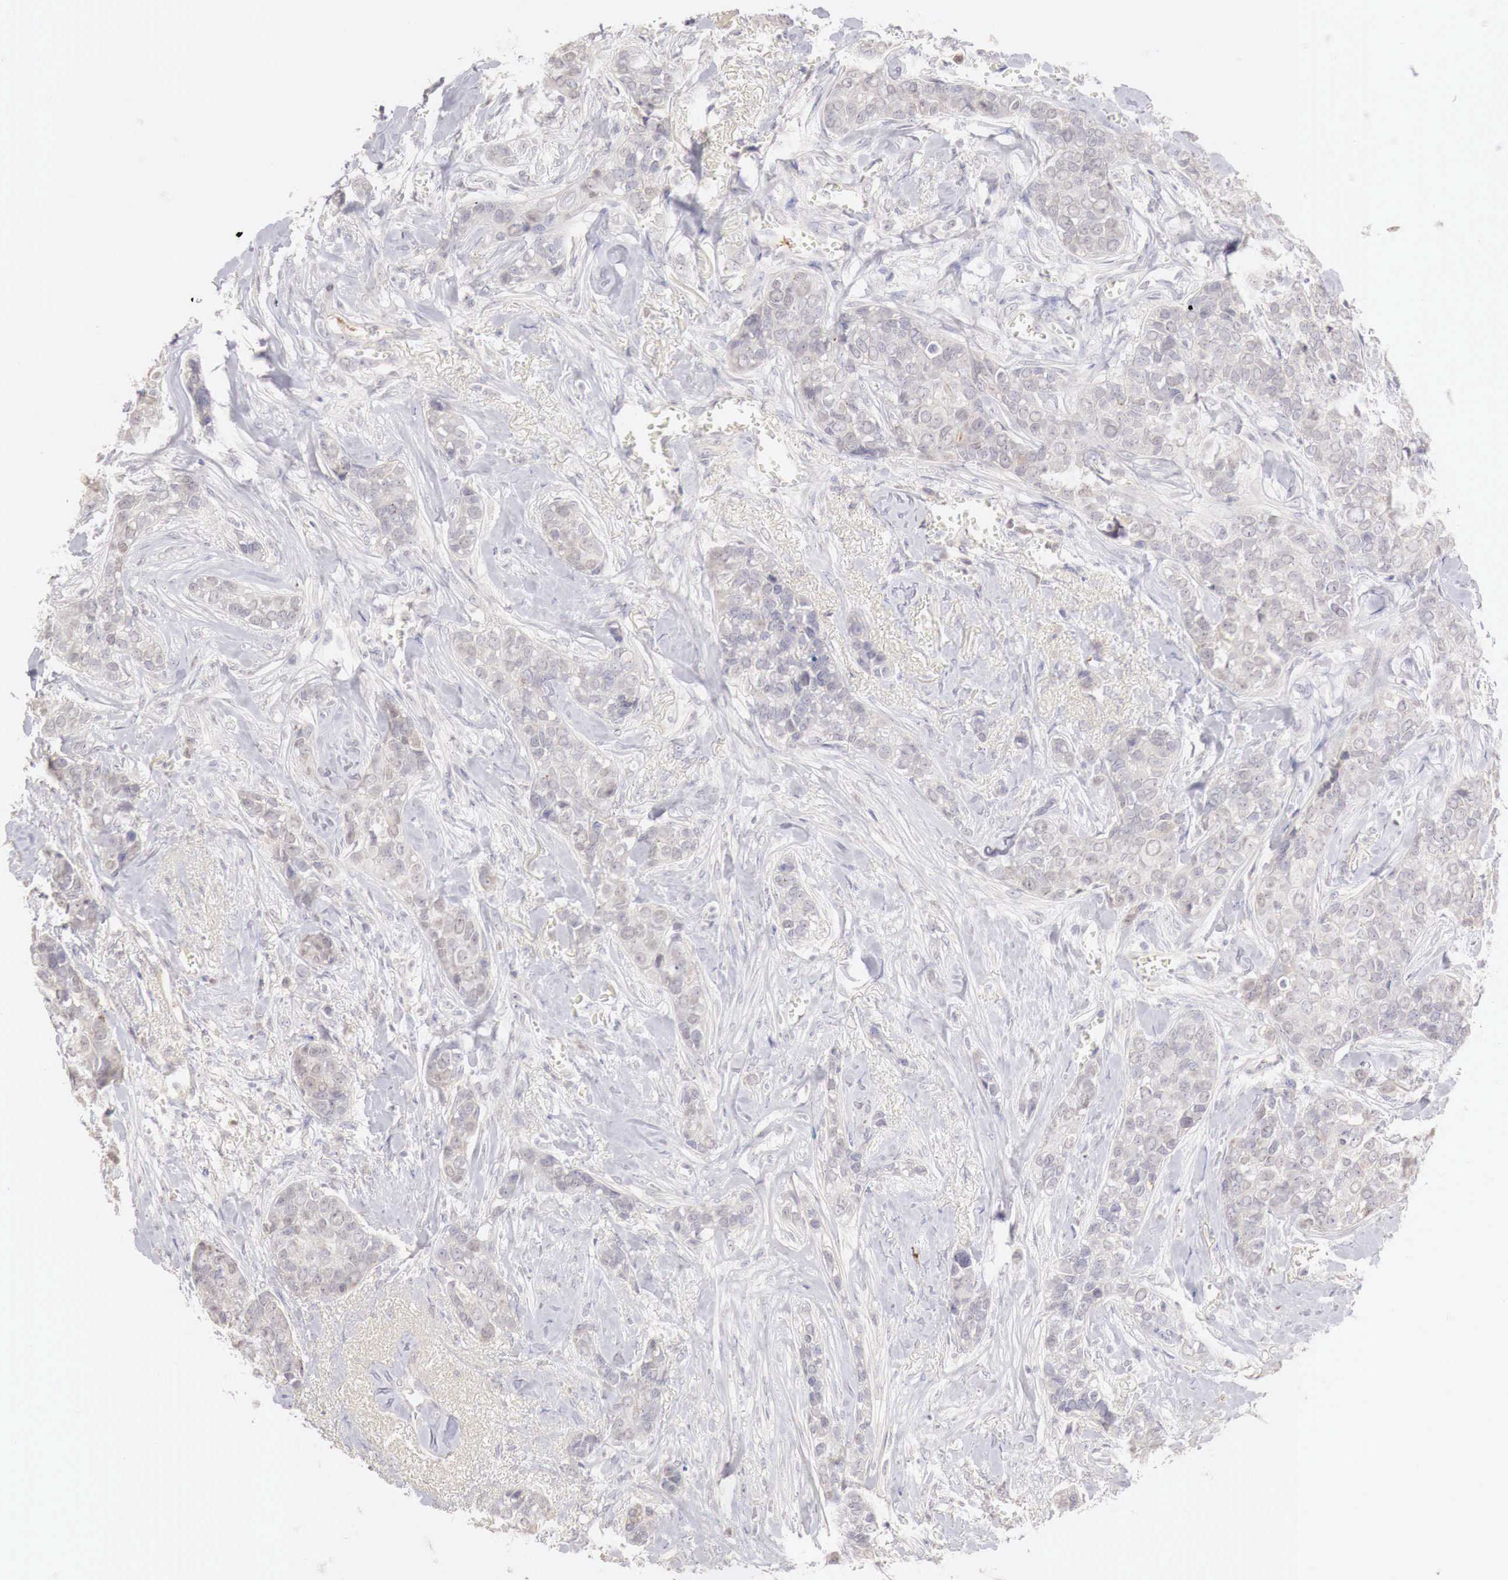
{"staining": {"intensity": "negative", "quantity": "none", "location": "none"}, "tissue": "breast cancer", "cell_type": "Tumor cells", "image_type": "cancer", "snomed": [{"axis": "morphology", "description": "Duct carcinoma"}, {"axis": "topography", "description": "Breast"}], "caption": "Breast invasive ductal carcinoma was stained to show a protein in brown. There is no significant expression in tumor cells.", "gene": "GATA1", "patient": {"sex": "female", "age": 91}}